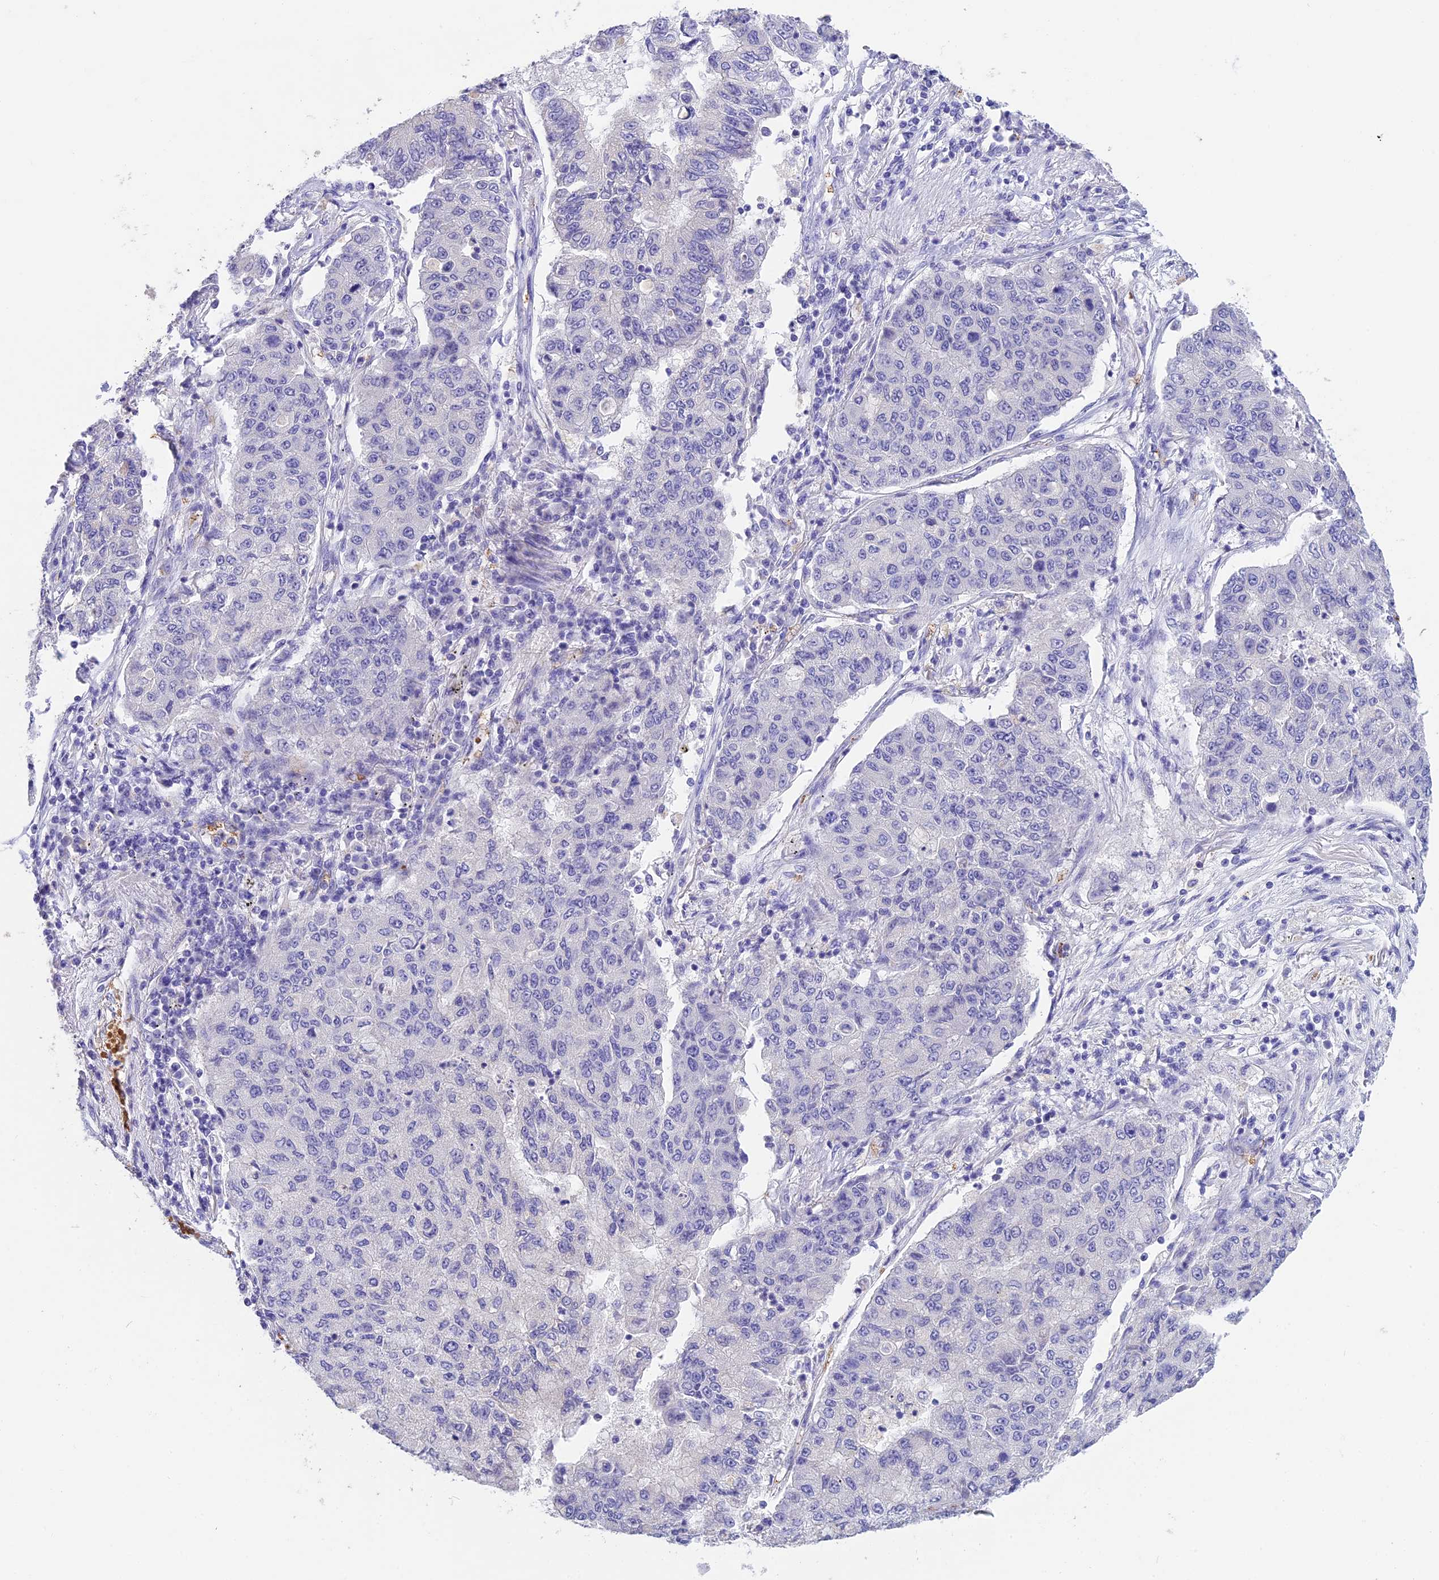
{"staining": {"intensity": "negative", "quantity": "none", "location": "none"}, "tissue": "lung cancer", "cell_type": "Tumor cells", "image_type": "cancer", "snomed": [{"axis": "morphology", "description": "Squamous cell carcinoma, NOS"}, {"axis": "topography", "description": "Lung"}], "caption": "Immunohistochemistry (IHC) histopathology image of neoplastic tissue: human squamous cell carcinoma (lung) stained with DAB shows no significant protein staining in tumor cells. The staining was performed using DAB to visualize the protein expression in brown, while the nuclei were stained in blue with hematoxylin (Magnification: 20x).", "gene": "TNNC2", "patient": {"sex": "male", "age": 74}}